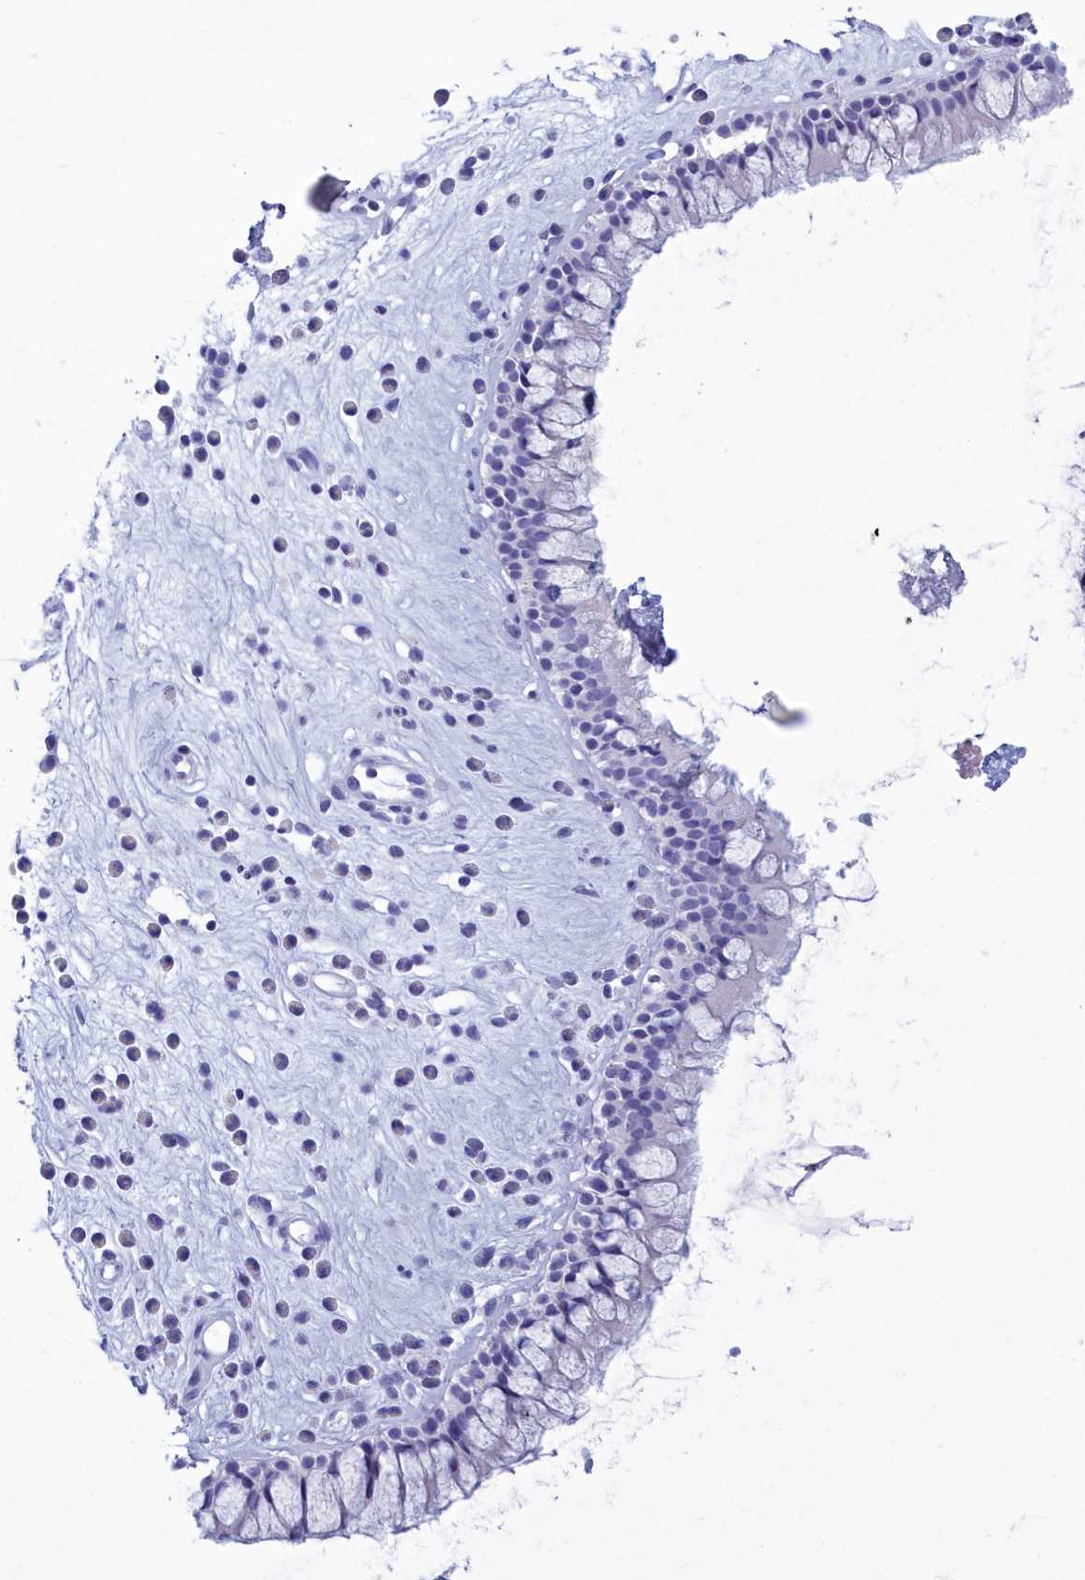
{"staining": {"intensity": "negative", "quantity": "none", "location": "none"}, "tissue": "nasopharynx", "cell_type": "Respiratory epithelial cells", "image_type": "normal", "snomed": [{"axis": "morphology", "description": "Normal tissue, NOS"}, {"axis": "morphology", "description": "Inflammation, NOS"}, {"axis": "topography", "description": "Nasopharynx"}], "caption": "The image exhibits no staining of respiratory epithelial cells in normal nasopharynx.", "gene": "TMEM97", "patient": {"sex": "male", "age": 29}}